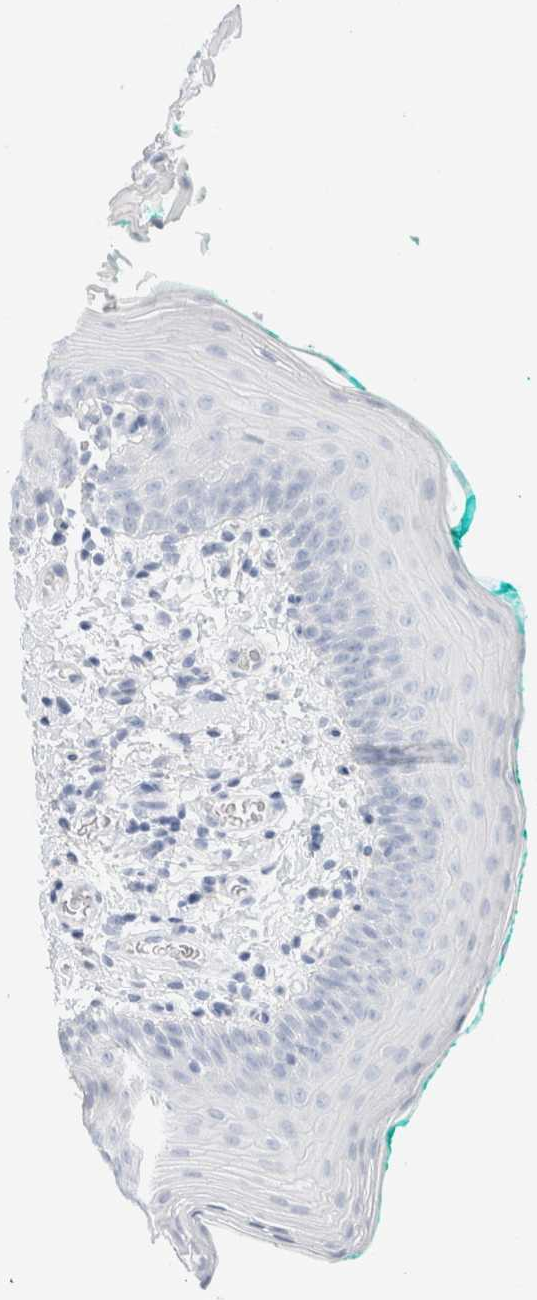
{"staining": {"intensity": "negative", "quantity": "none", "location": "none"}, "tissue": "oral mucosa", "cell_type": "Squamous epithelial cells", "image_type": "normal", "snomed": [{"axis": "morphology", "description": "Normal tissue, NOS"}, {"axis": "topography", "description": "Oral tissue"}], "caption": "DAB (3,3'-diaminobenzidine) immunohistochemical staining of benign oral mucosa displays no significant expression in squamous epithelial cells. Nuclei are stained in blue.", "gene": "CPQ", "patient": {"sex": "male", "age": 58}}